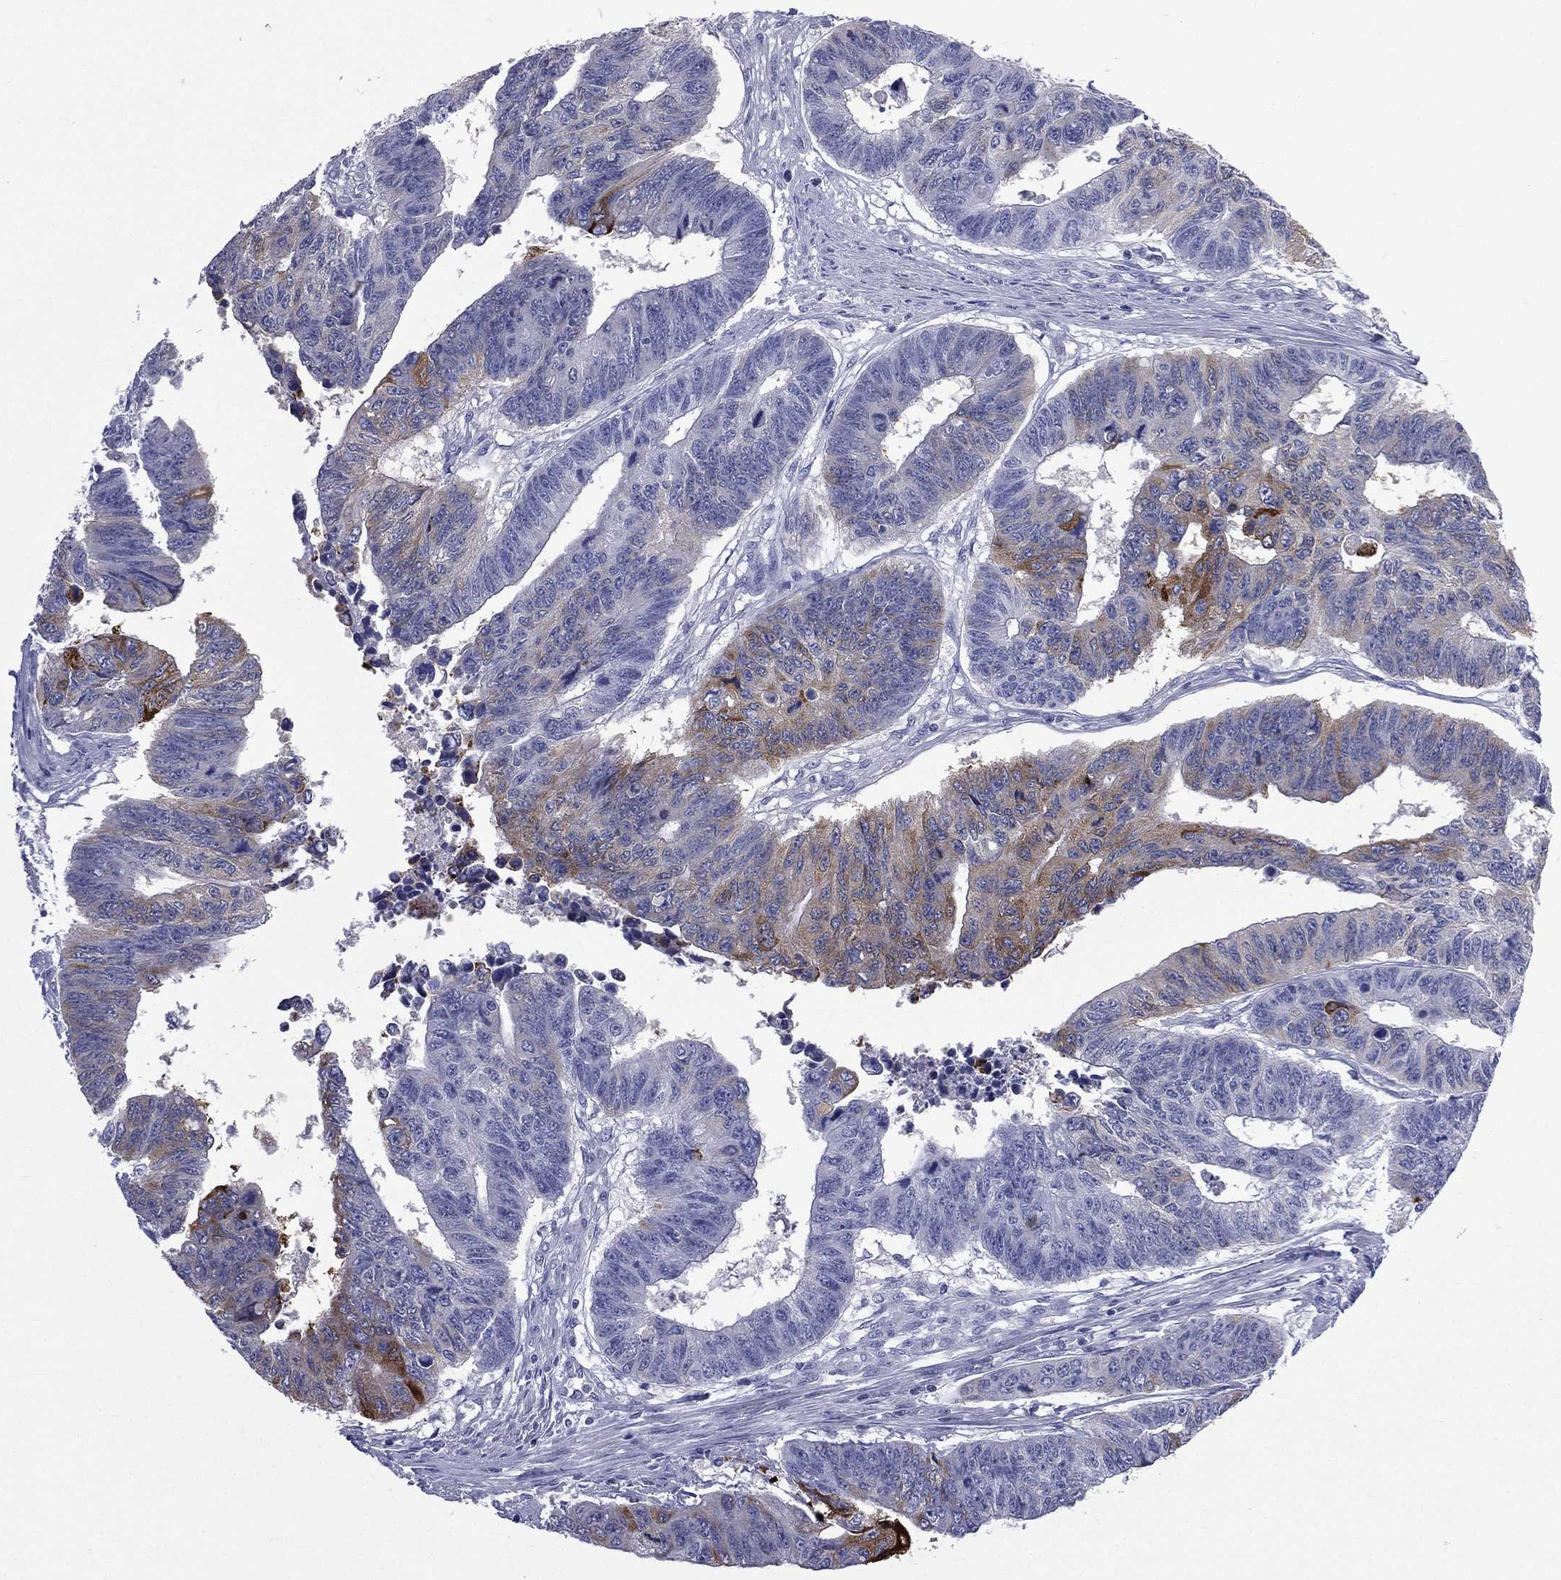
{"staining": {"intensity": "strong", "quantity": "<25%", "location": "cytoplasmic/membranous"}, "tissue": "colorectal cancer", "cell_type": "Tumor cells", "image_type": "cancer", "snomed": [{"axis": "morphology", "description": "Adenocarcinoma, NOS"}, {"axis": "topography", "description": "Rectum"}], "caption": "A high-resolution image shows IHC staining of colorectal cancer, which exhibits strong cytoplasmic/membranous staining in about <25% of tumor cells. Using DAB (3,3'-diaminobenzidine) (brown) and hematoxylin (blue) stains, captured at high magnification using brightfield microscopy.", "gene": "CES2", "patient": {"sex": "female", "age": 85}}